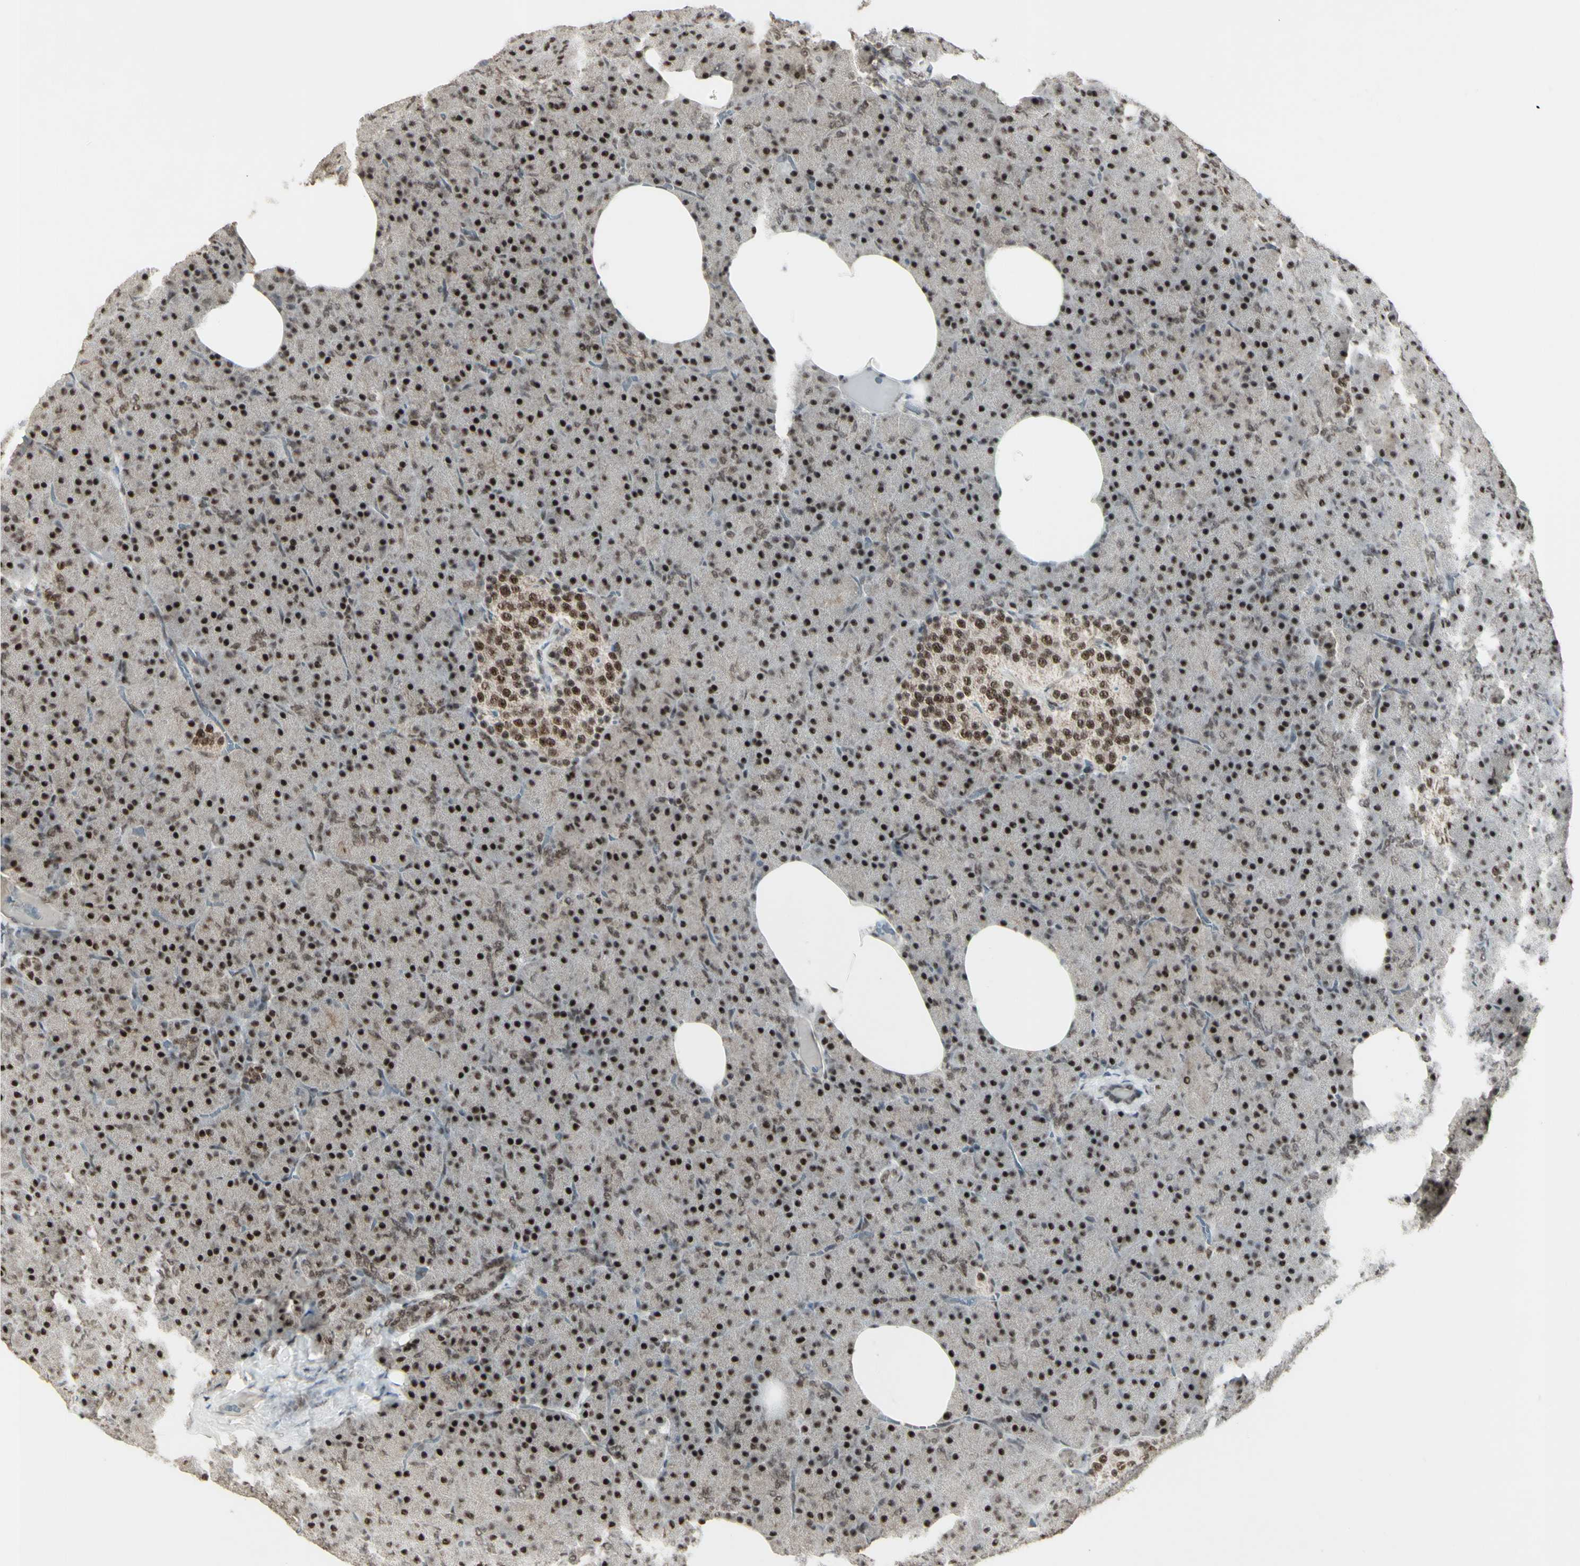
{"staining": {"intensity": "strong", "quantity": ">75%", "location": "nuclear"}, "tissue": "pancreas", "cell_type": "Exocrine glandular cells", "image_type": "normal", "snomed": [{"axis": "morphology", "description": "Normal tissue, NOS"}, {"axis": "topography", "description": "Pancreas"}], "caption": "IHC image of benign pancreas: human pancreas stained using immunohistochemistry reveals high levels of strong protein expression localized specifically in the nuclear of exocrine glandular cells, appearing as a nuclear brown color.", "gene": "CCNT1", "patient": {"sex": "female", "age": 35}}